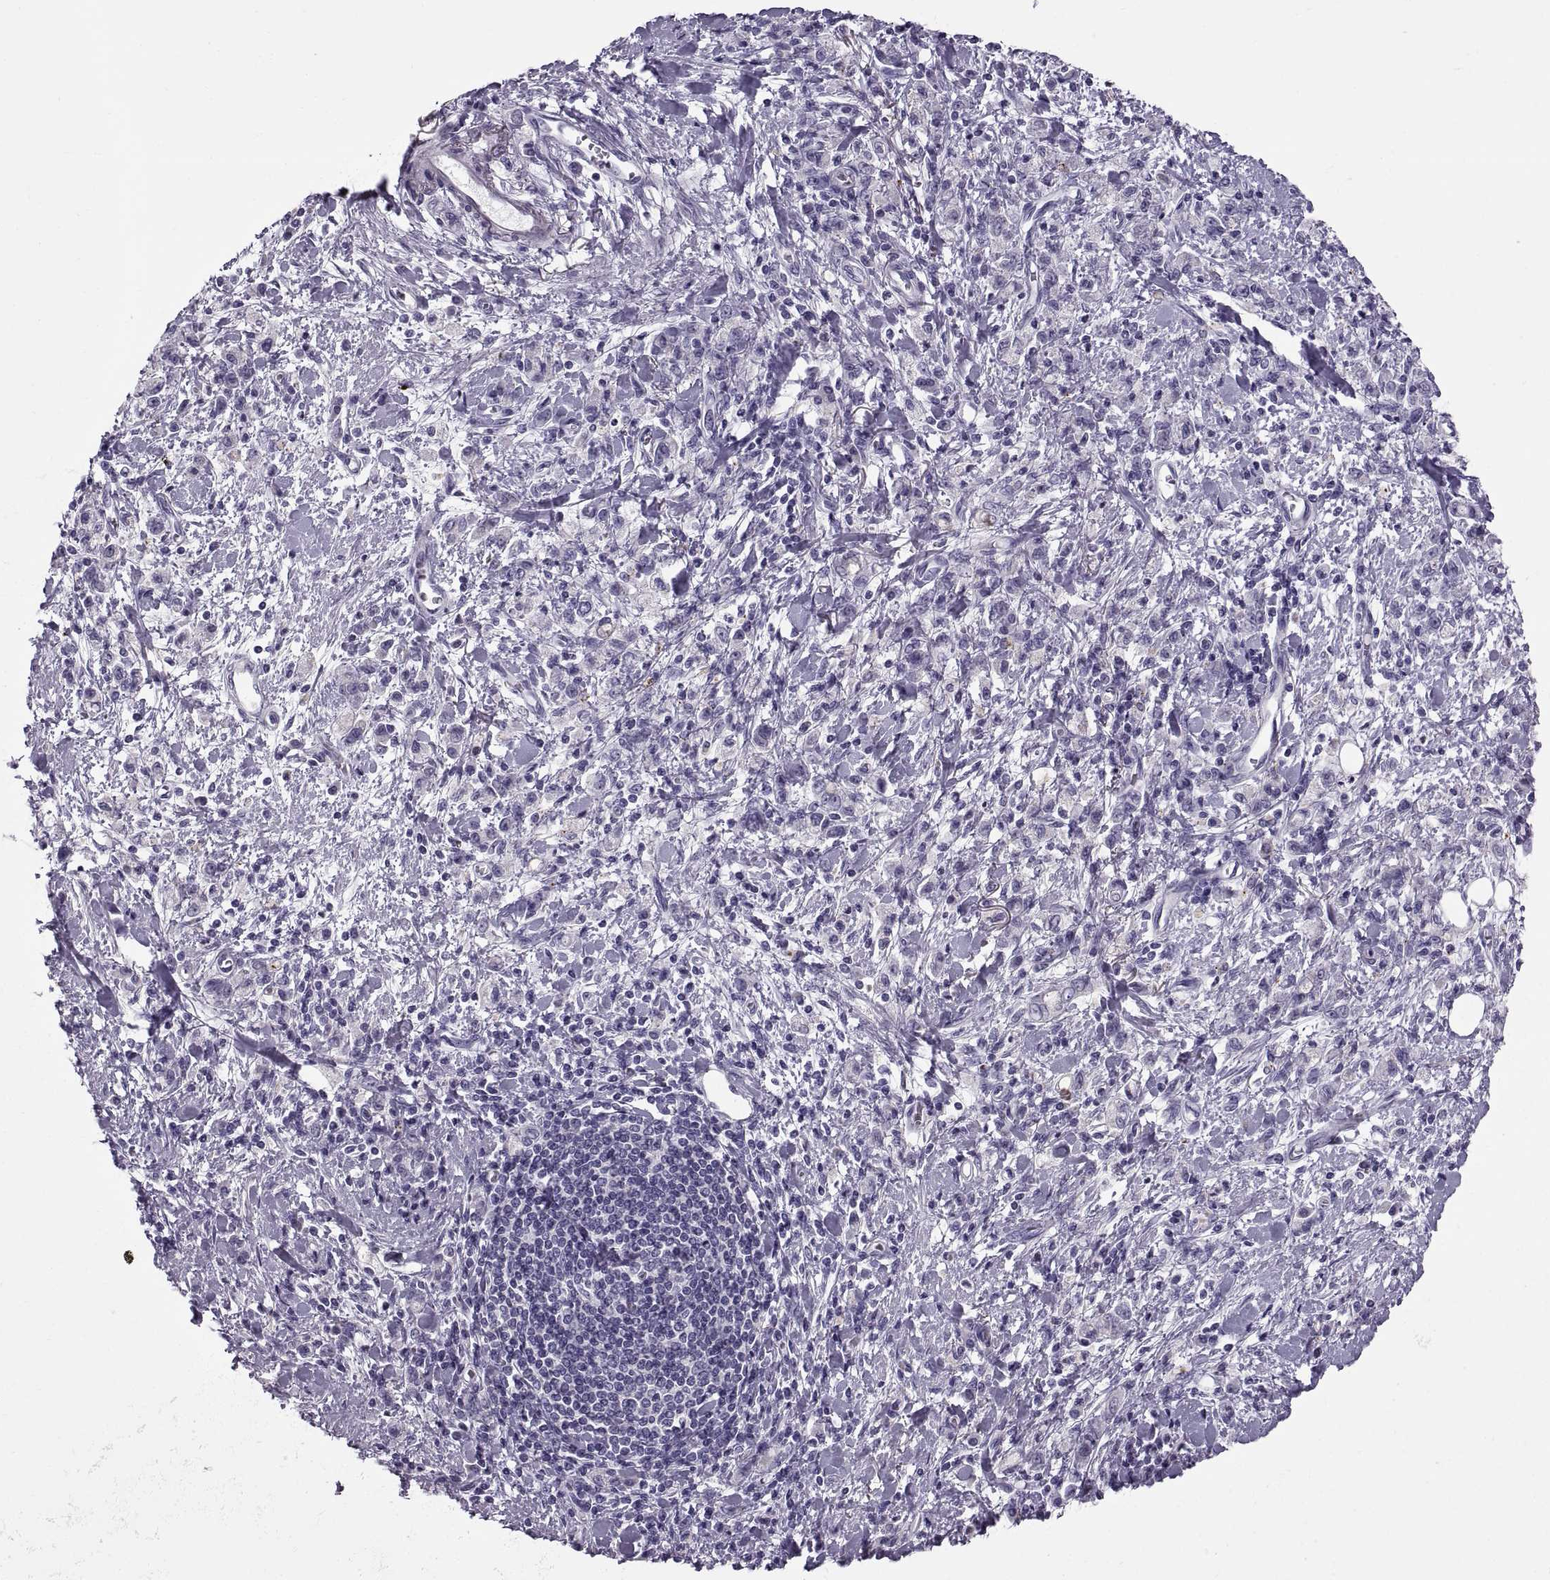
{"staining": {"intensity": "negative", "quantity": "none", "location": "none"}, "tissue": "stomach cancer", "cell_type": "Tumor cells", "image_type": "cancer", "snomed": [{"axis": "morphology", "description": "Adenocarcinoma, NOS"}, {"axis": "topography", "description": "Stomach"}], "caption": "Tumor cells show no significant positivity in stomach cancer (adenocarcinoma).", "gene": "CALCR", "patient": {"sex": "male", "age": 77}}